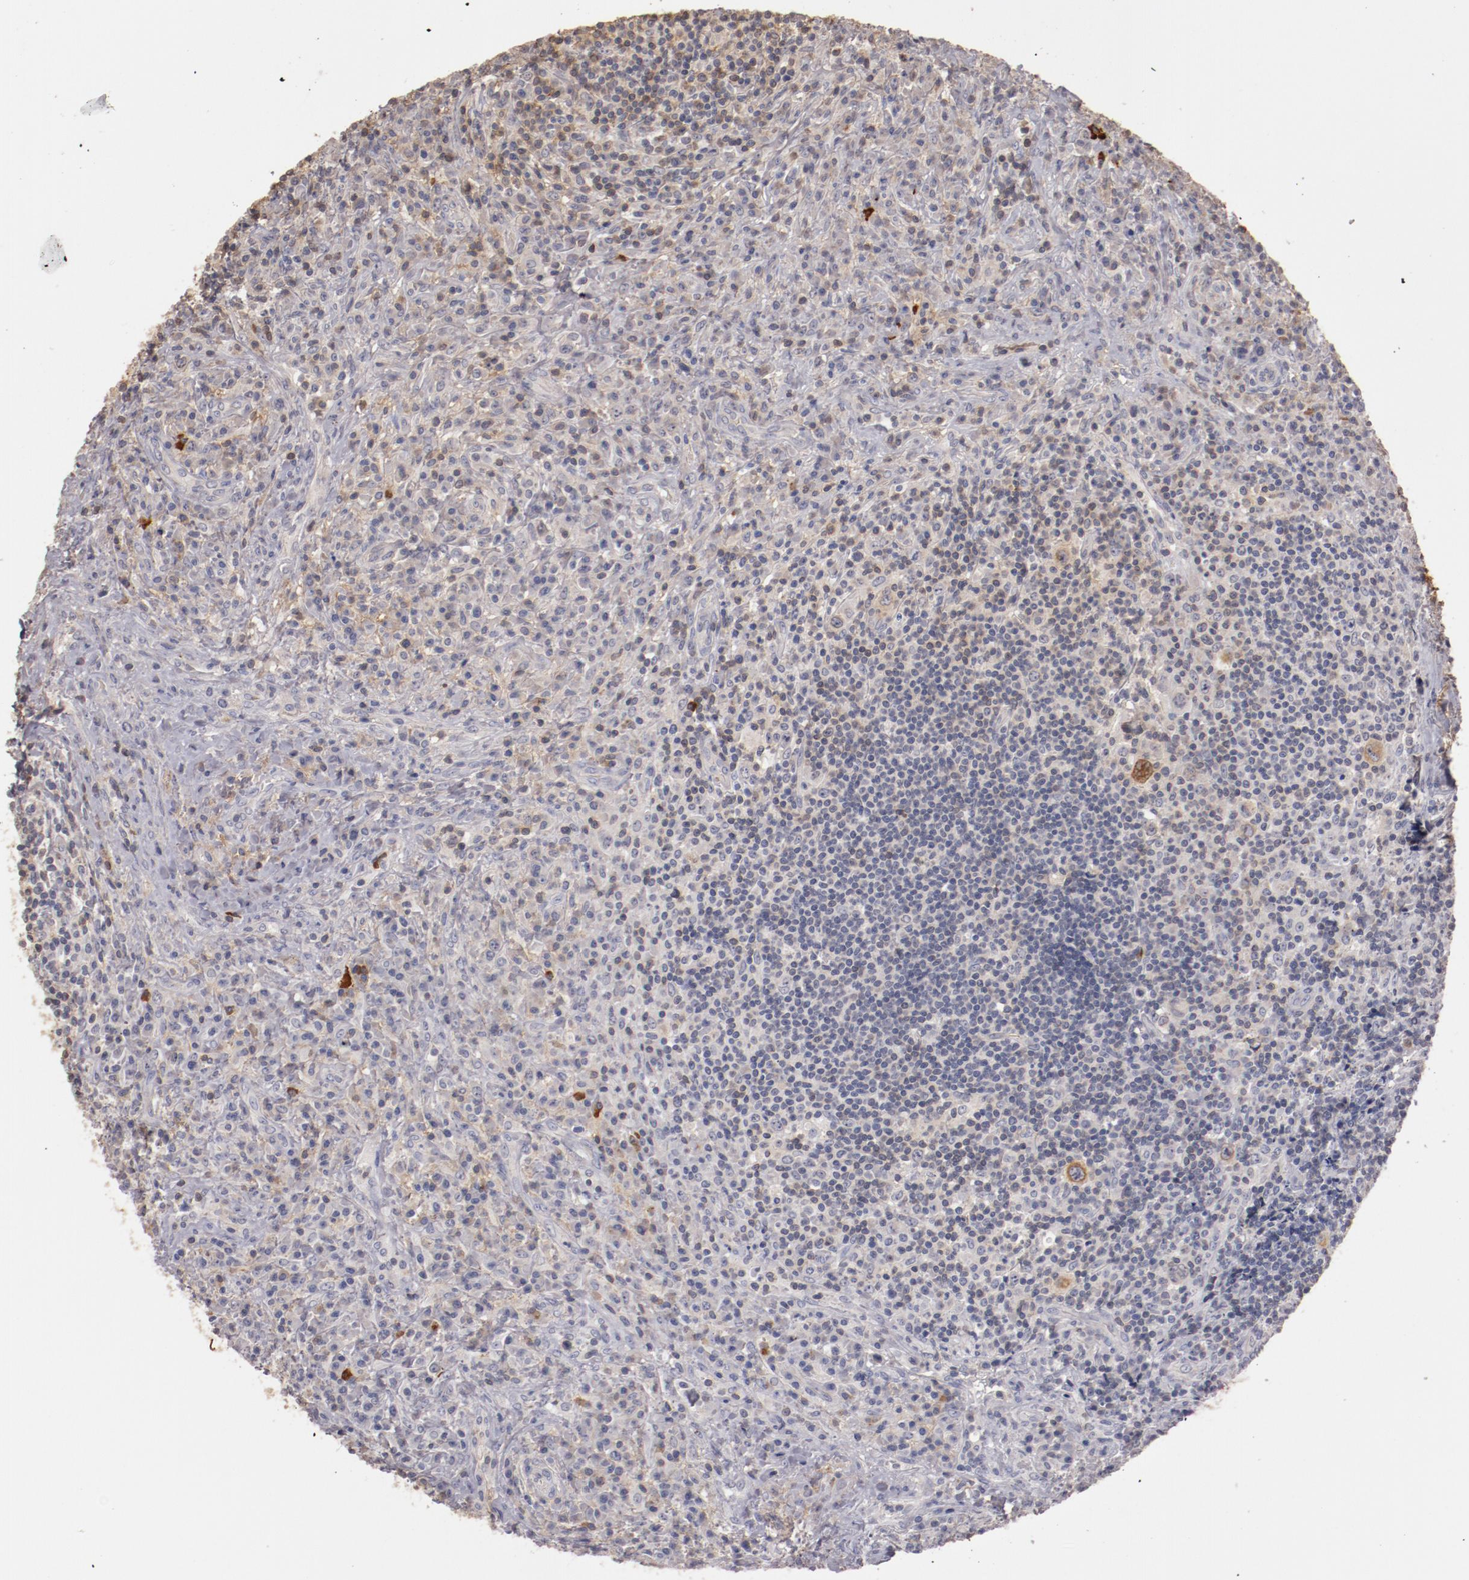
{"staining": {"intensity": "negative", "quantity": "none", "location": "none"}, "tissue": "lymphoma", "cell_type": "Tumor cells", "image_type": "cancer", "snomed": [{"axis": "morphology", "description": "Hodgkin's disease, NOS"}, {"axis": "topography", "description": "Lymph node"}], "caption": "High magnification brightfield microscopy of Hodgkin's disease stained with DAB (brown) and counterstained with hematoxylin (blue): tumor cells show no significant positivity.", "gene": "MBL2", "patient": {"sex": "female", "age": 25}}